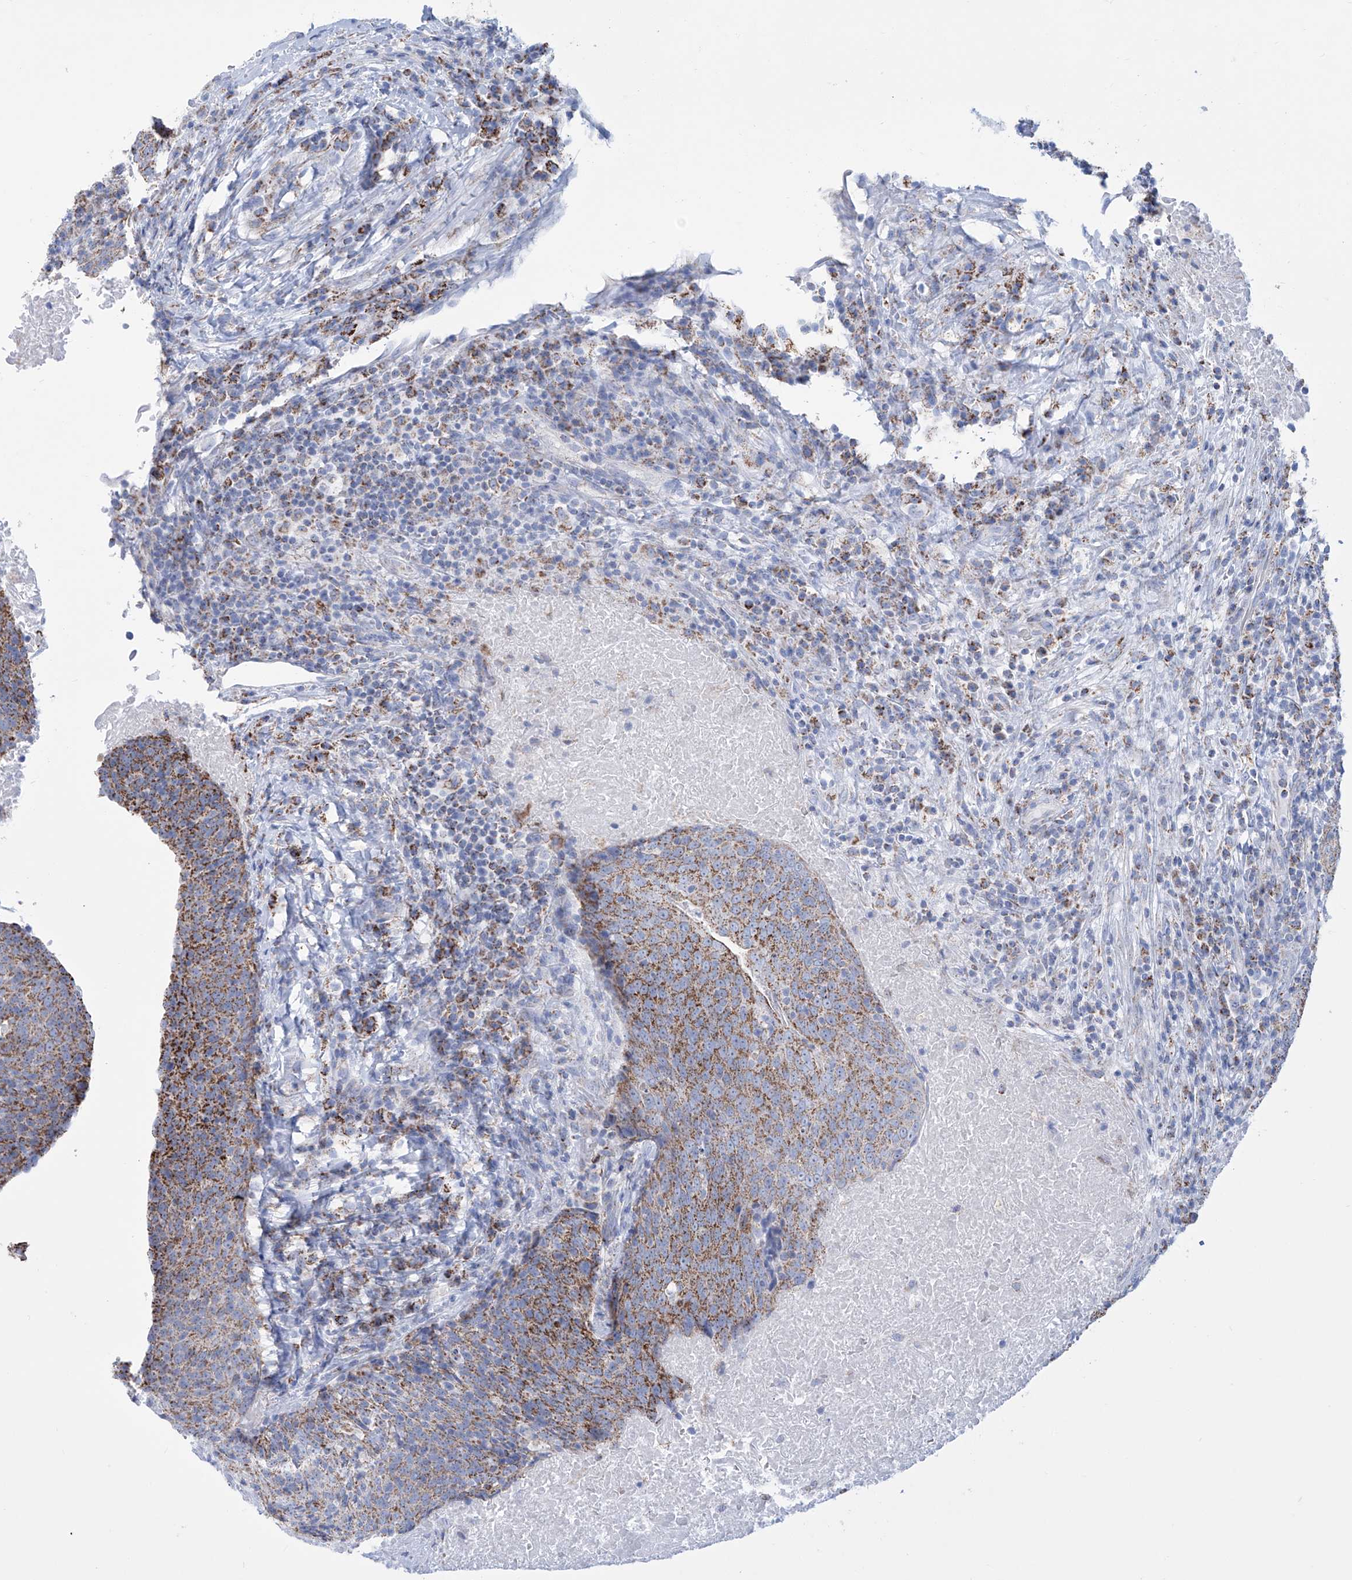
{"staining": {"intensity": "moderate", "quantity": ">75%", "location": "cytoplasmic/membranous"}, "tissue": "head and neck cancer", "cell_type": "Tumor cells", "image_type": "cancer", "snomed": [{"axis": "morphology", "description": "Squamous cell carcinoma, NOS"}, {"axis": "morphology", "description": "Squamous cell carcinoma, metastatic, NOS"}, {"axis": "topography", "description": "Lymph node"}, {"axis": "topography", "description": "Head-Neck"}], "caption": "Tumor cells exhibit medium levels of moderate cytoplasmic/membranous staining in about >75% of cells in human squamous cell carcinoma (head and neck). (IHC, brightfield microscopy, high magnification).", "gene": "ALDH6A1", "patient": {"sex": "male", "age": 62}}